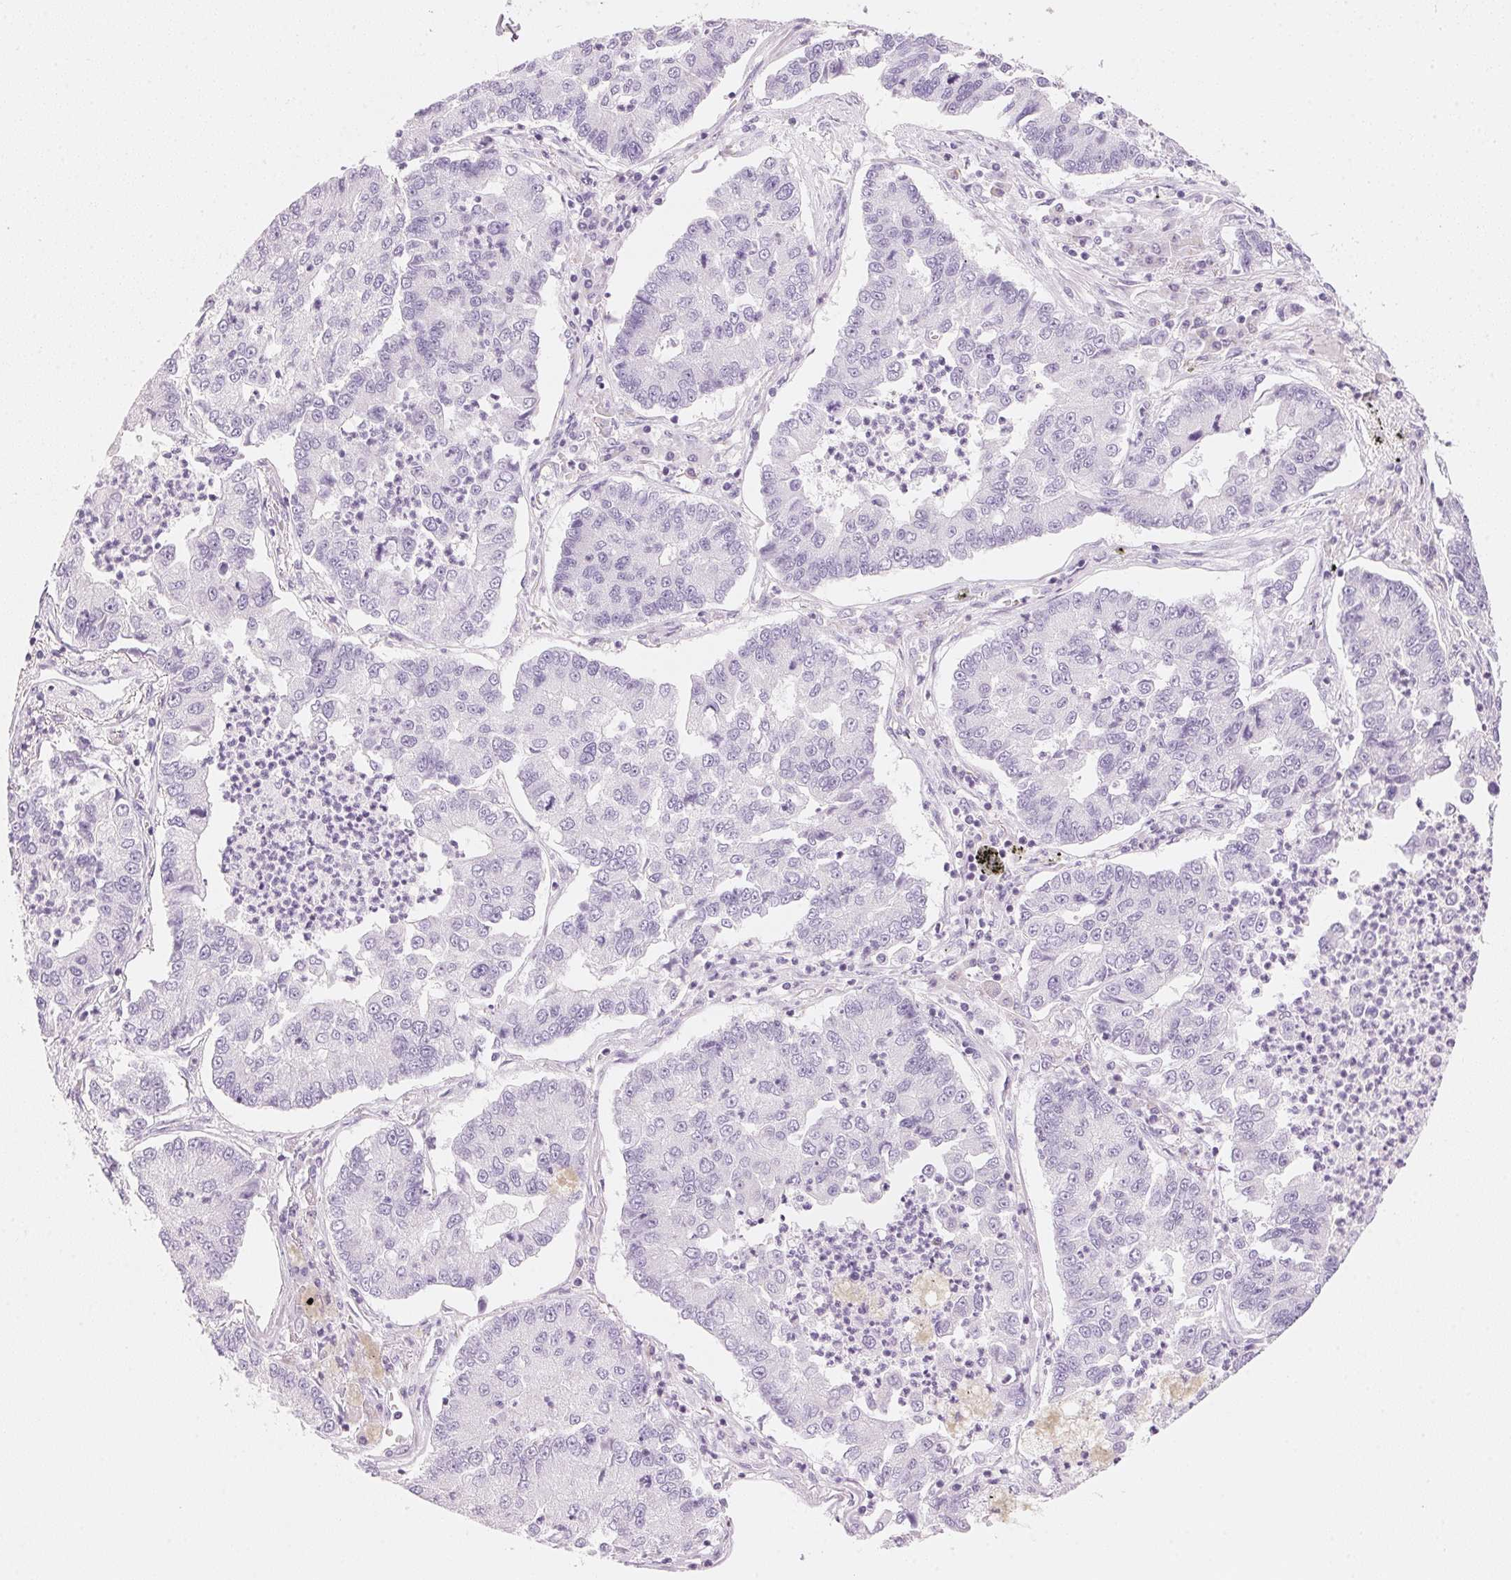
{"staining": {"intensity": "negative", "quantity": "none", "location": "none"}, "tissue": "lung cancer", "cell_type": "Tumor cells", "image_type": "cancer", "snomed": [{"axis": "morphology", "description": "Adenocarcinoma, NOS"}, {"axis": "topography", "description": "Lung"}], "caption": "Immunohistochemistry photomicrograph of neoplastic tissue: human adenocarcinoma (lung) stained with DAB demonstrates no significant protein staining in tumor cells. Brightfield microscopy of immunohistochemistry stained with DAB (3,3'-diaminobenzidine) (brown) and hematoxylin (blue), captured at high magnification.", "gene": "HOXB13", "patient": {"sex": "female", "age": 57}}